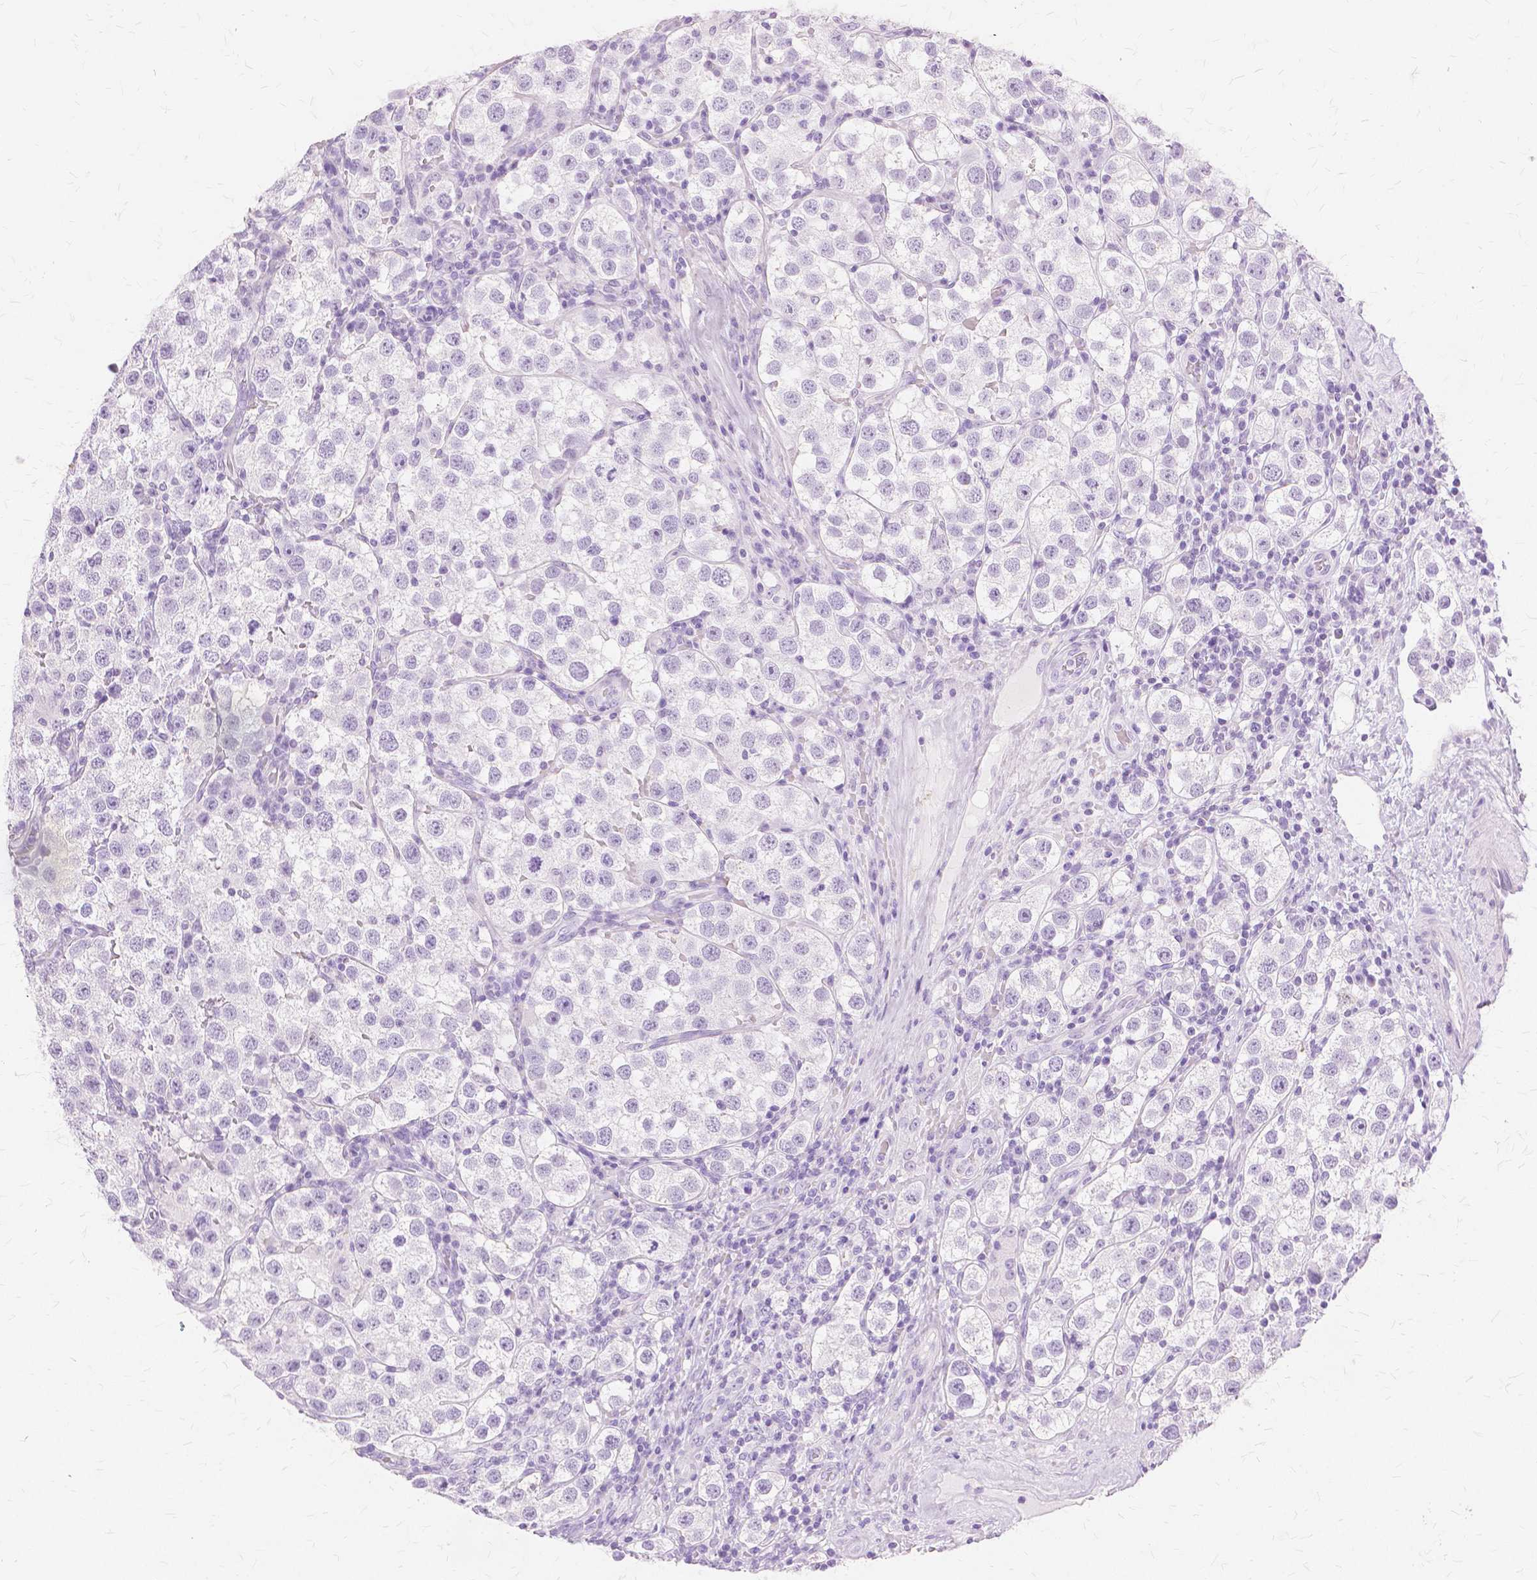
{"staining": {"intensity": "negative", "quantity": "none", "location": "none"}, "tissue": "testis cancer", "cell_type": "Tumor cells", "image_type": "cancer", "snomed": [{"axis": "morphology", "description": "Seminoma, NOS"}, {"axis": "topography", "description": "Testis"}], "caption": "Immunohistochemical staining of testis seminoma reveals no significant staining in tumor cells. (DAB immunohistochemistry with hematoxylin counter stain).", "gene": "TGM1", "patient": {"sex": "male", "age": 37}}